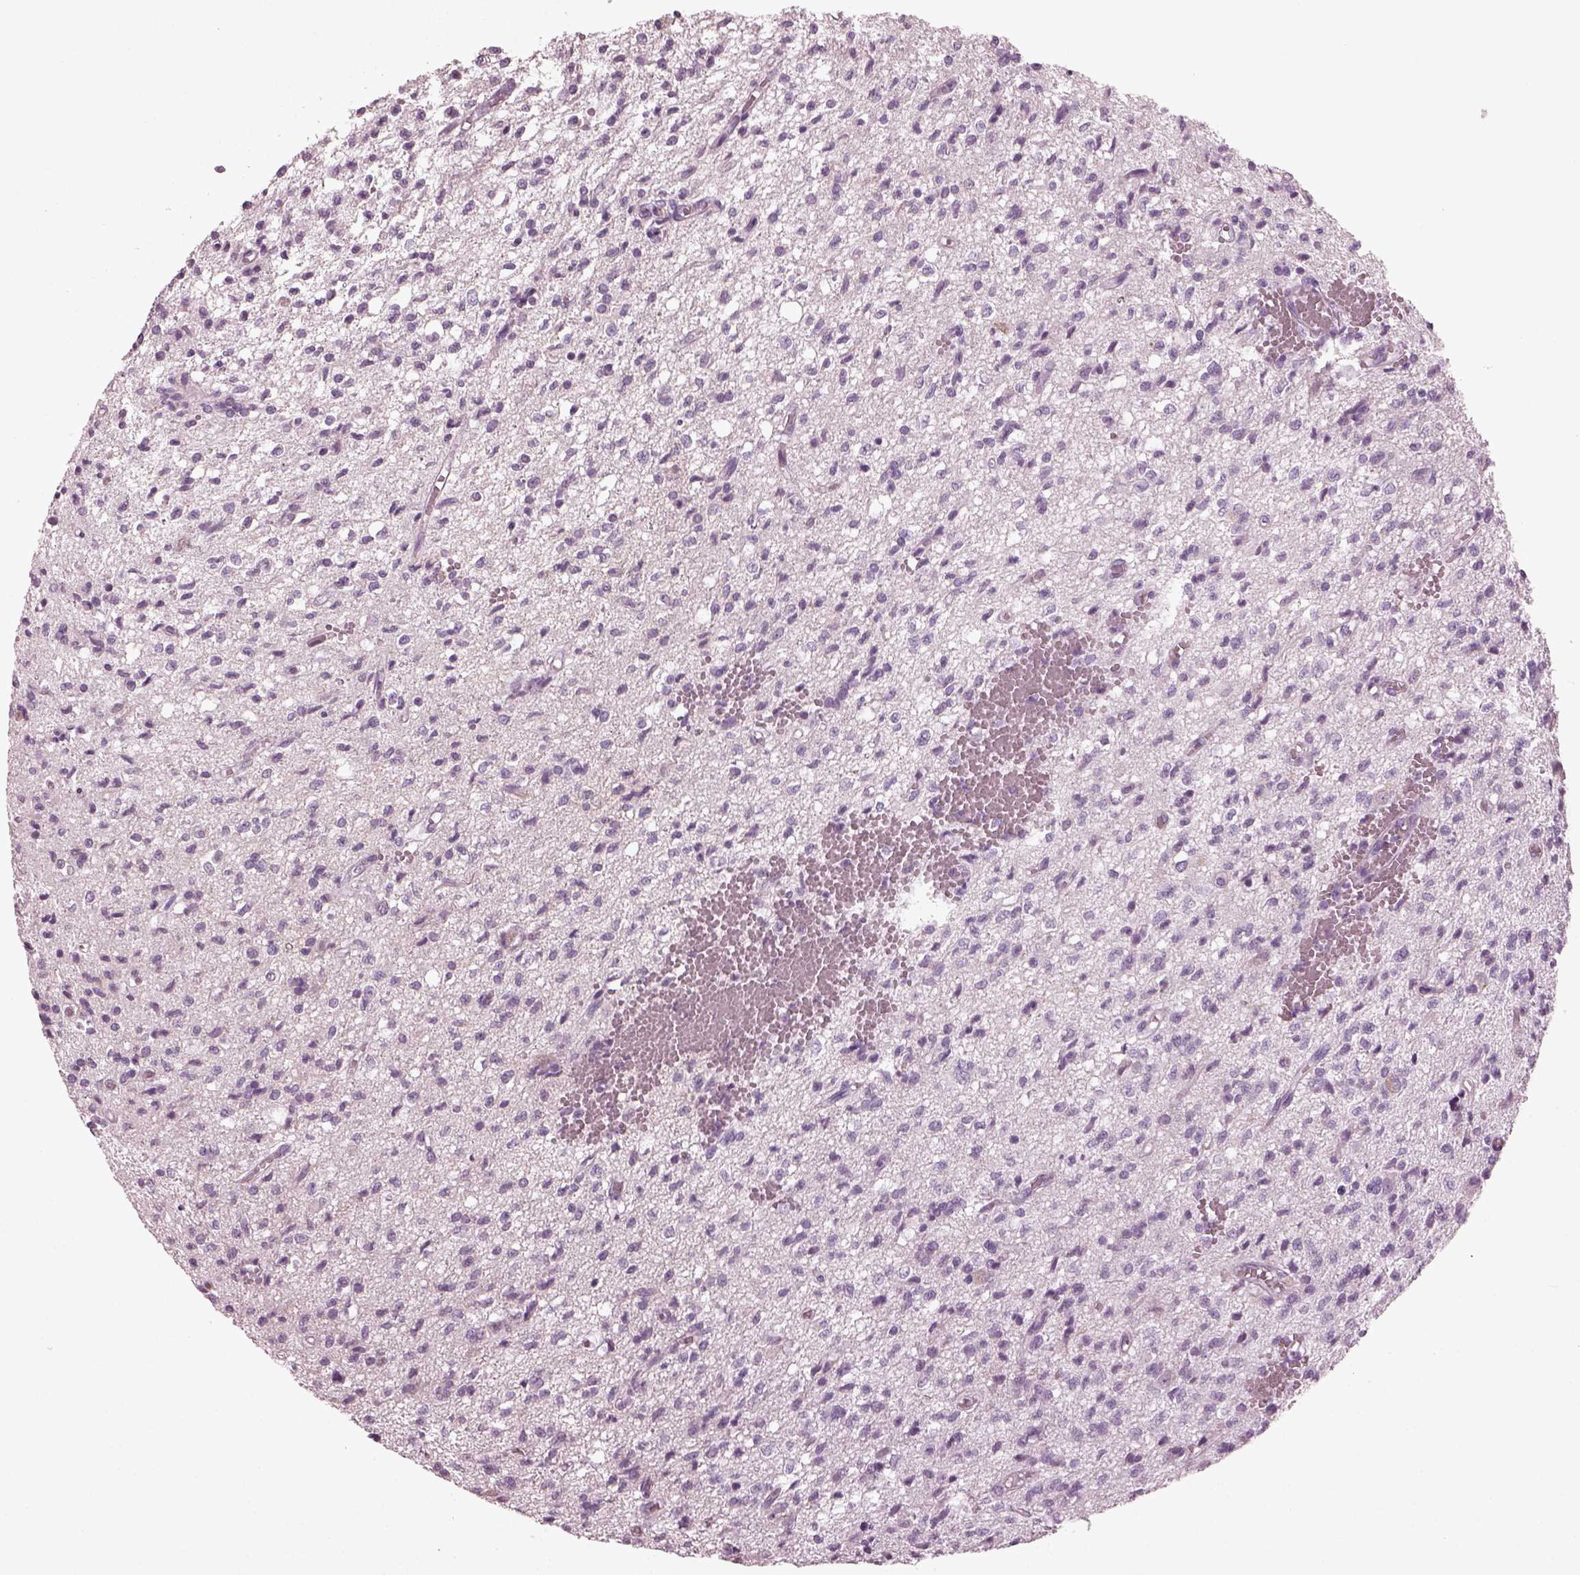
{"staining": {"intensity": "negative", "quantity": "none", "location": "none"}, "tissue": "glioma", "cell_type": "Tumor cells", "image_type": "cancer", "snomed": [{"axis": "morphology", "description": "Glioma, malignant, Low grade"}, {"axis": "topography", "description": "Brain"}], "caption": "Tumor cells show no significant positivity in malignant glioma (low-grade). The staining is performed using DAB (3,3'-diaminobenzidine) brown chromogen with nuclei counter-stained in using hematoxylin.", "gene": "PDC", "patient": {"sex": "male", "age": 64}}